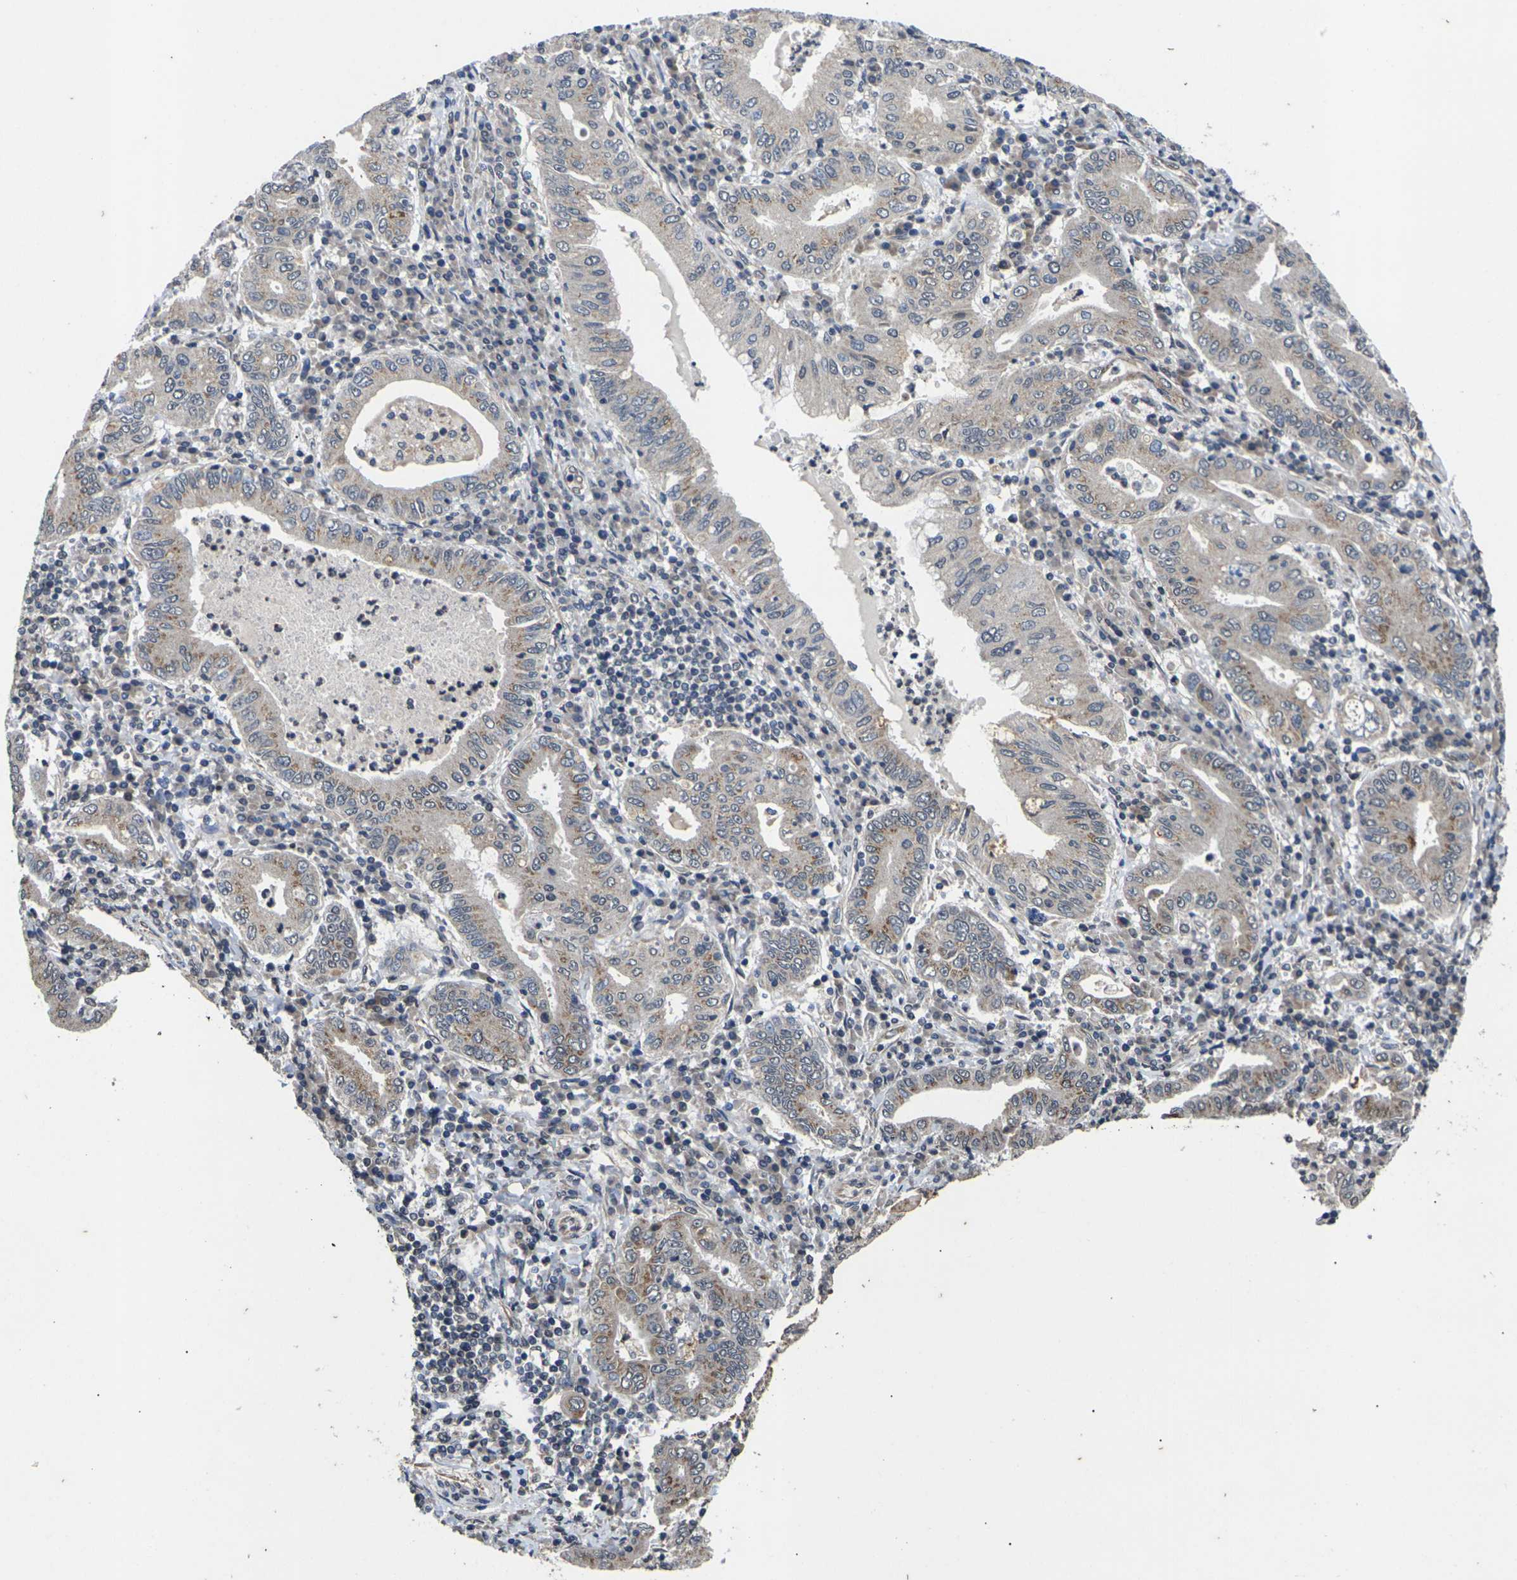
{"staining": {"intensity": "moderate", "quantity": ">75%", "location": "cytoplasmic/membranous"}, "tissue": "stomach cancer", "cell_type": "Tumor cells", "image_type": "cancer", "snomed": [{"axis": "morphology", "description": "Normal tissue, NOS"}, {"axis": "morphology", "description": "Adenocarcinoma, NOS"}, {"axis": "topography", "description": "Esophagus"}, {"axis": "topography", "description": "Stomach, upper"}, {"axis": "topography", "description": "Peripheral nerve tissue"}], "caption": "IHC of stomach cancer (adenocarcinoma) reveals medium levels of moderate cytoplasmic/membranous expression in approximately >75% of tumor cells.", "gene": "DKK2", "patient": {"sex": "male", "age": 62}}